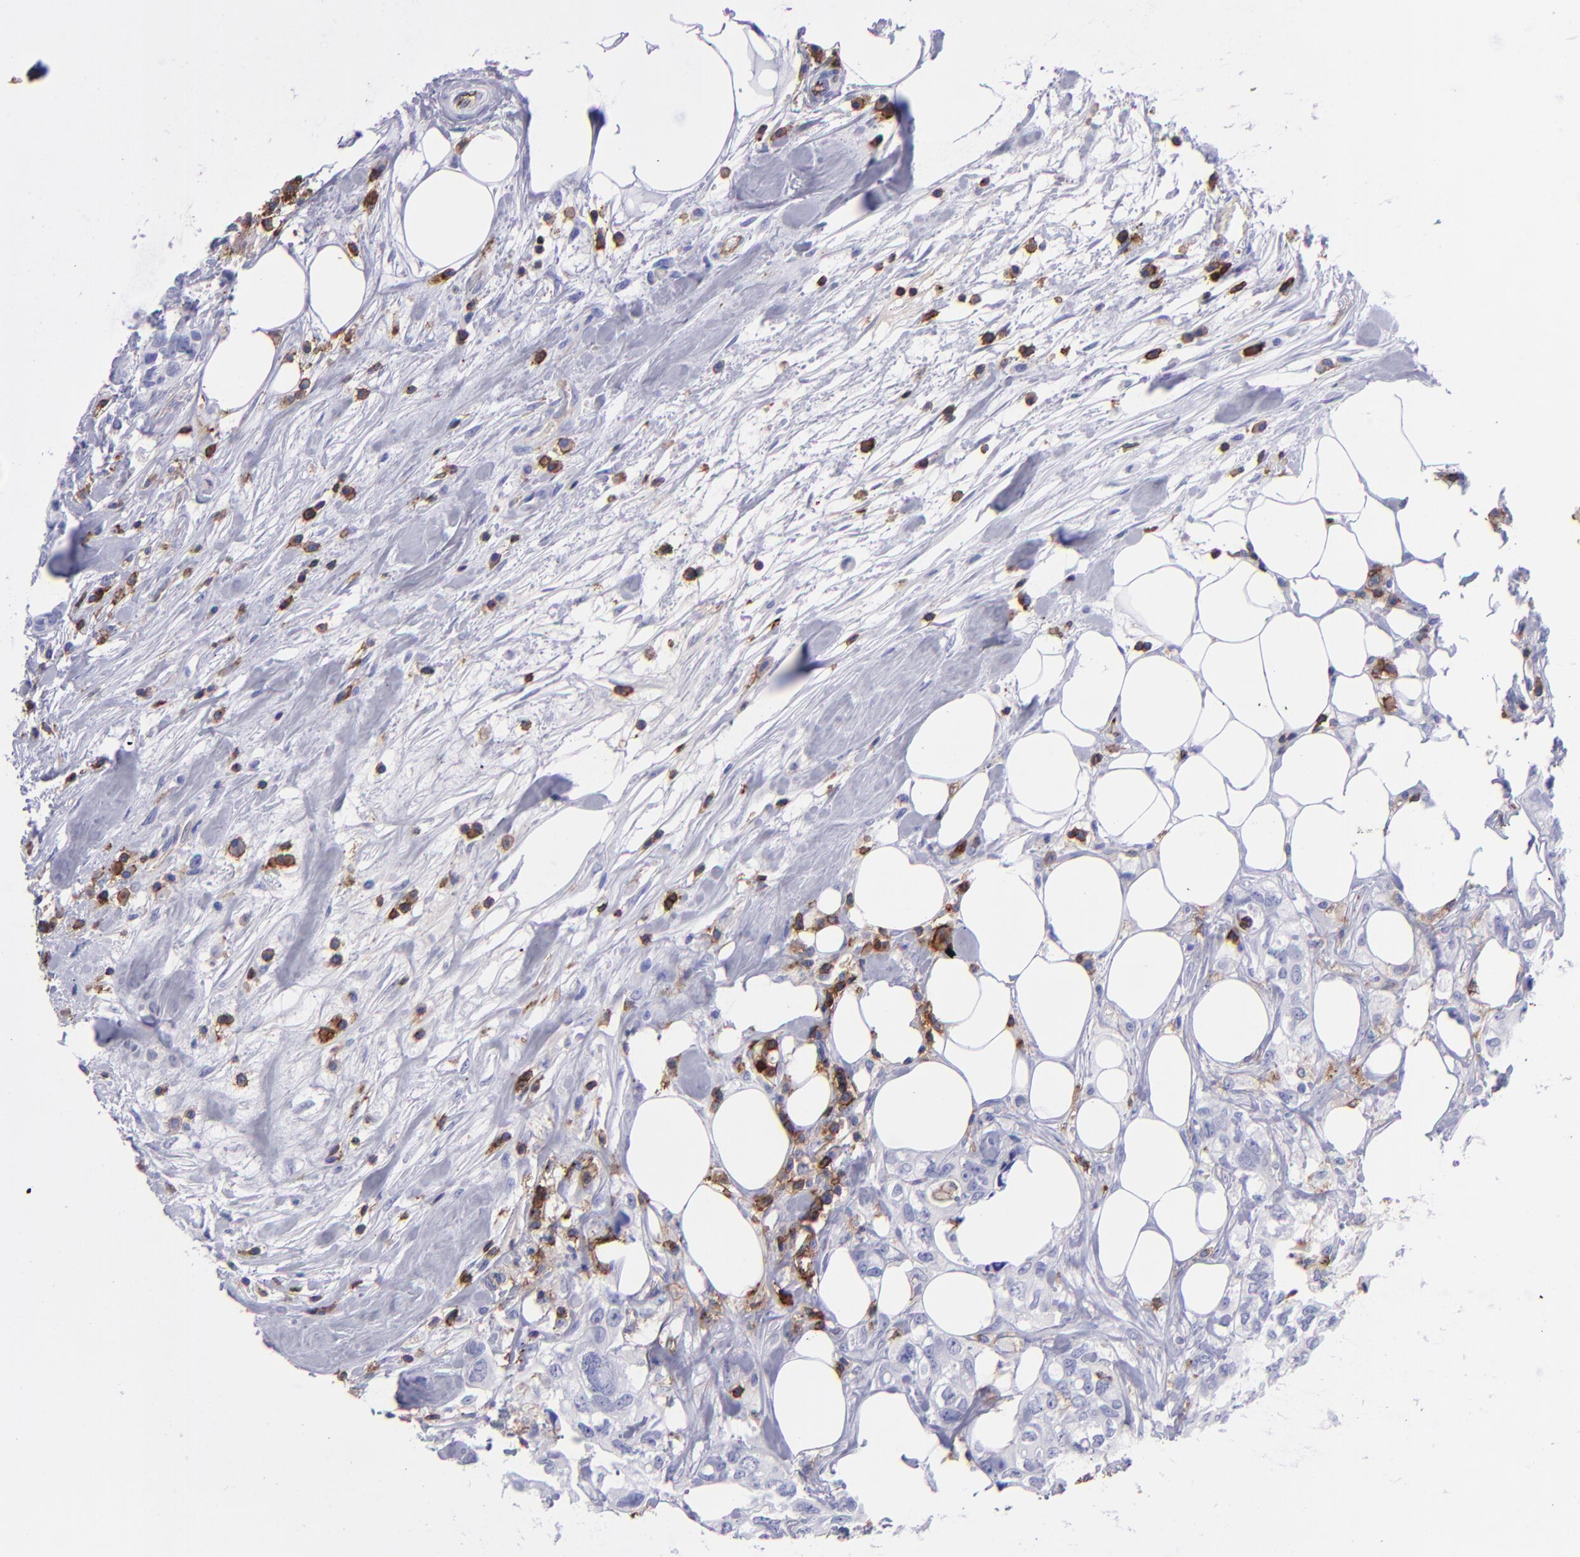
{"staining": {"intensity": "negative", "quantity": "none", "location": "none"}, "tissue": "colorectal cancer", "cell_type": "Tumor cells", "image_type": "cancer", "snomed": [{"axis": "morphology", "description": "Adenocarcinoma, NOS"}, {"axis": "topography", "description": "Rectum"}], "caption": "Colorectal adenocarcinoma stained for a protein using immunohistochemistry exhibits no positivity tumor cells.", "gene": "ICAM3", "patient": {"sex": "female", "age": 57}}